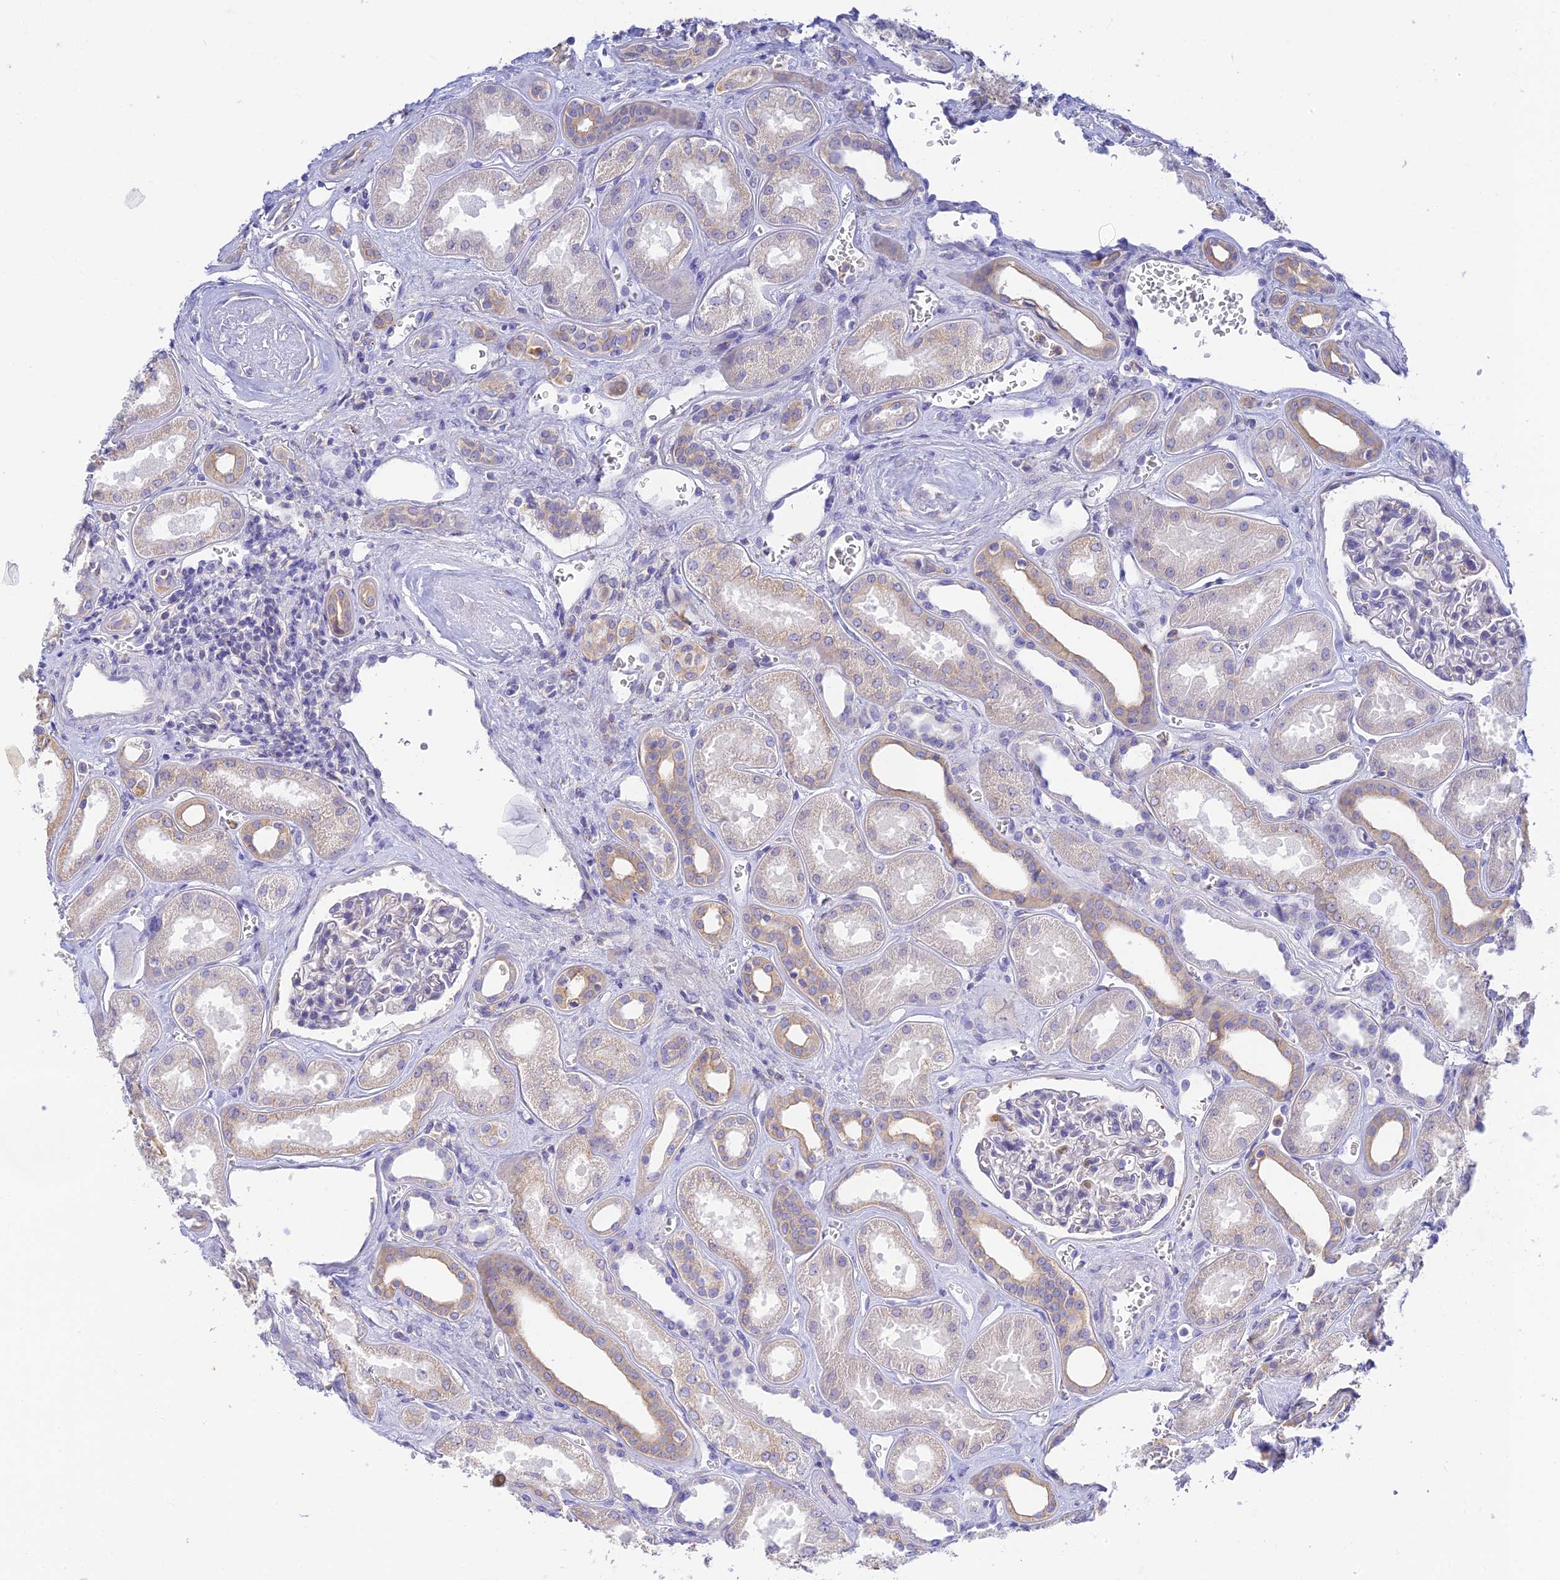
{"staining": {"intensity": "negative", "quantity": "none", "location": "none"}, "tissue": "kidney", "cell_type": "Cells in glomeruli", "image_type": "normal", "snomed": [{"axis": "morphology", "description": "Normal tissue, NOS"}, {"axis": "morphology", "description": "Adenocarcinoma, NOS"}, {"axis": "topography", "description": "Kidney"}], "caption": "Immunohistochemical staining of unremarkable human kidney reveals no significant expression in cells in glomeruli.", "gene": "INTS13", "patient": {"sex": "female", "age": 68}}